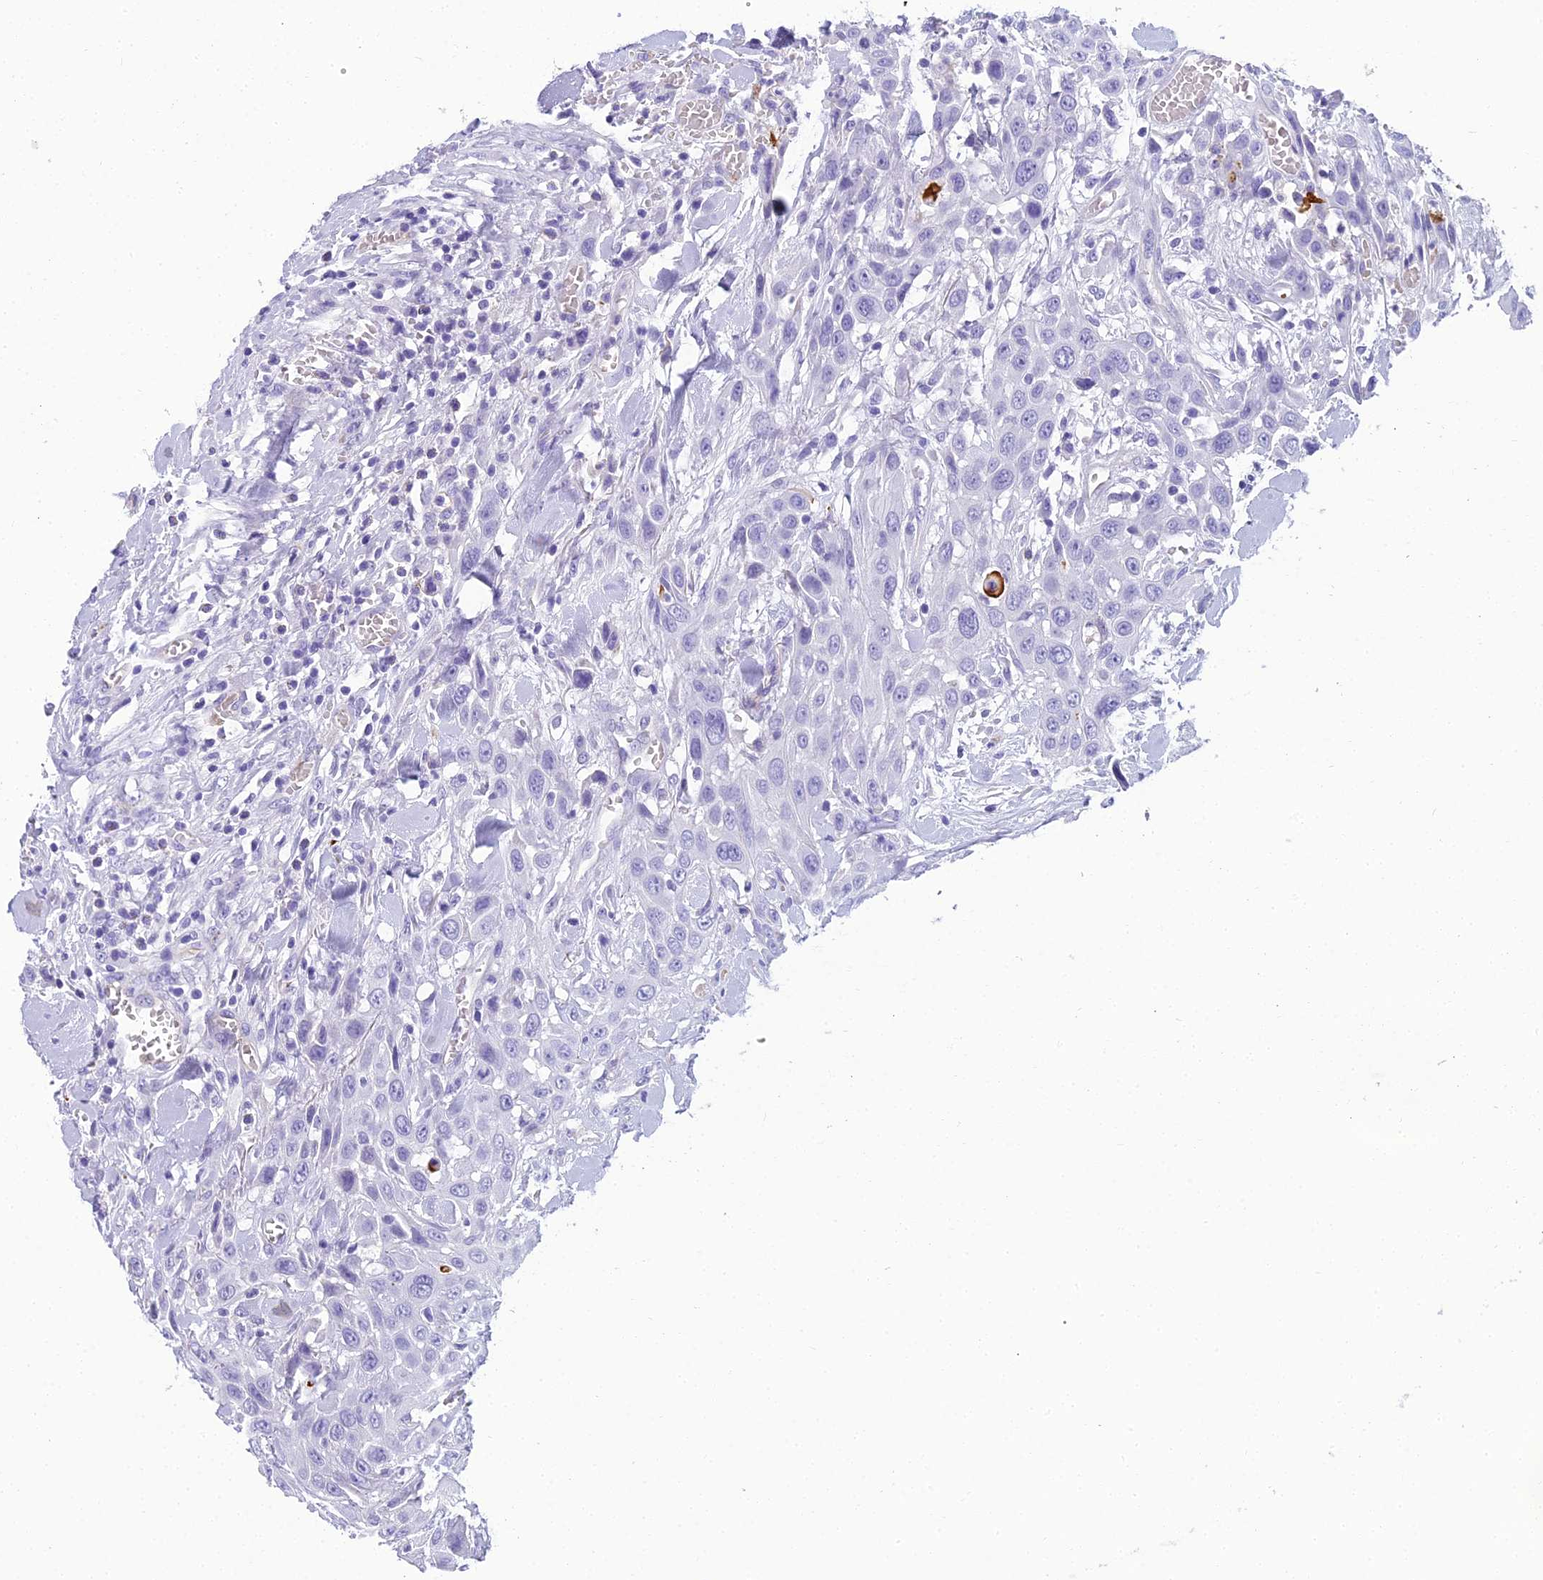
{"staining": {"intensity": "negative", "quantity": "none", "location": "none"}, "tissue": "head and neck cancer", "cell_type": "Tumor cells", "image_type": "cancer", "snomed": [{"axis": "morphology", "description": "Squamous cell carcinoma, NOS"}, {"axis": "topography", "description": "Head-Neck"}], "caption": "This is a image of IHC staining of head and neck cancer, which shows no staining in tumor cells. The staining was performed using DAB (3,3'-diaminobenzidine) to visualize the protein expression in brown, while the nuclei were stained in blue with hematoxylin (Magnification: 20x).", "gene": "NINJ1", "patient": {"sex": "male", "age": 81}}